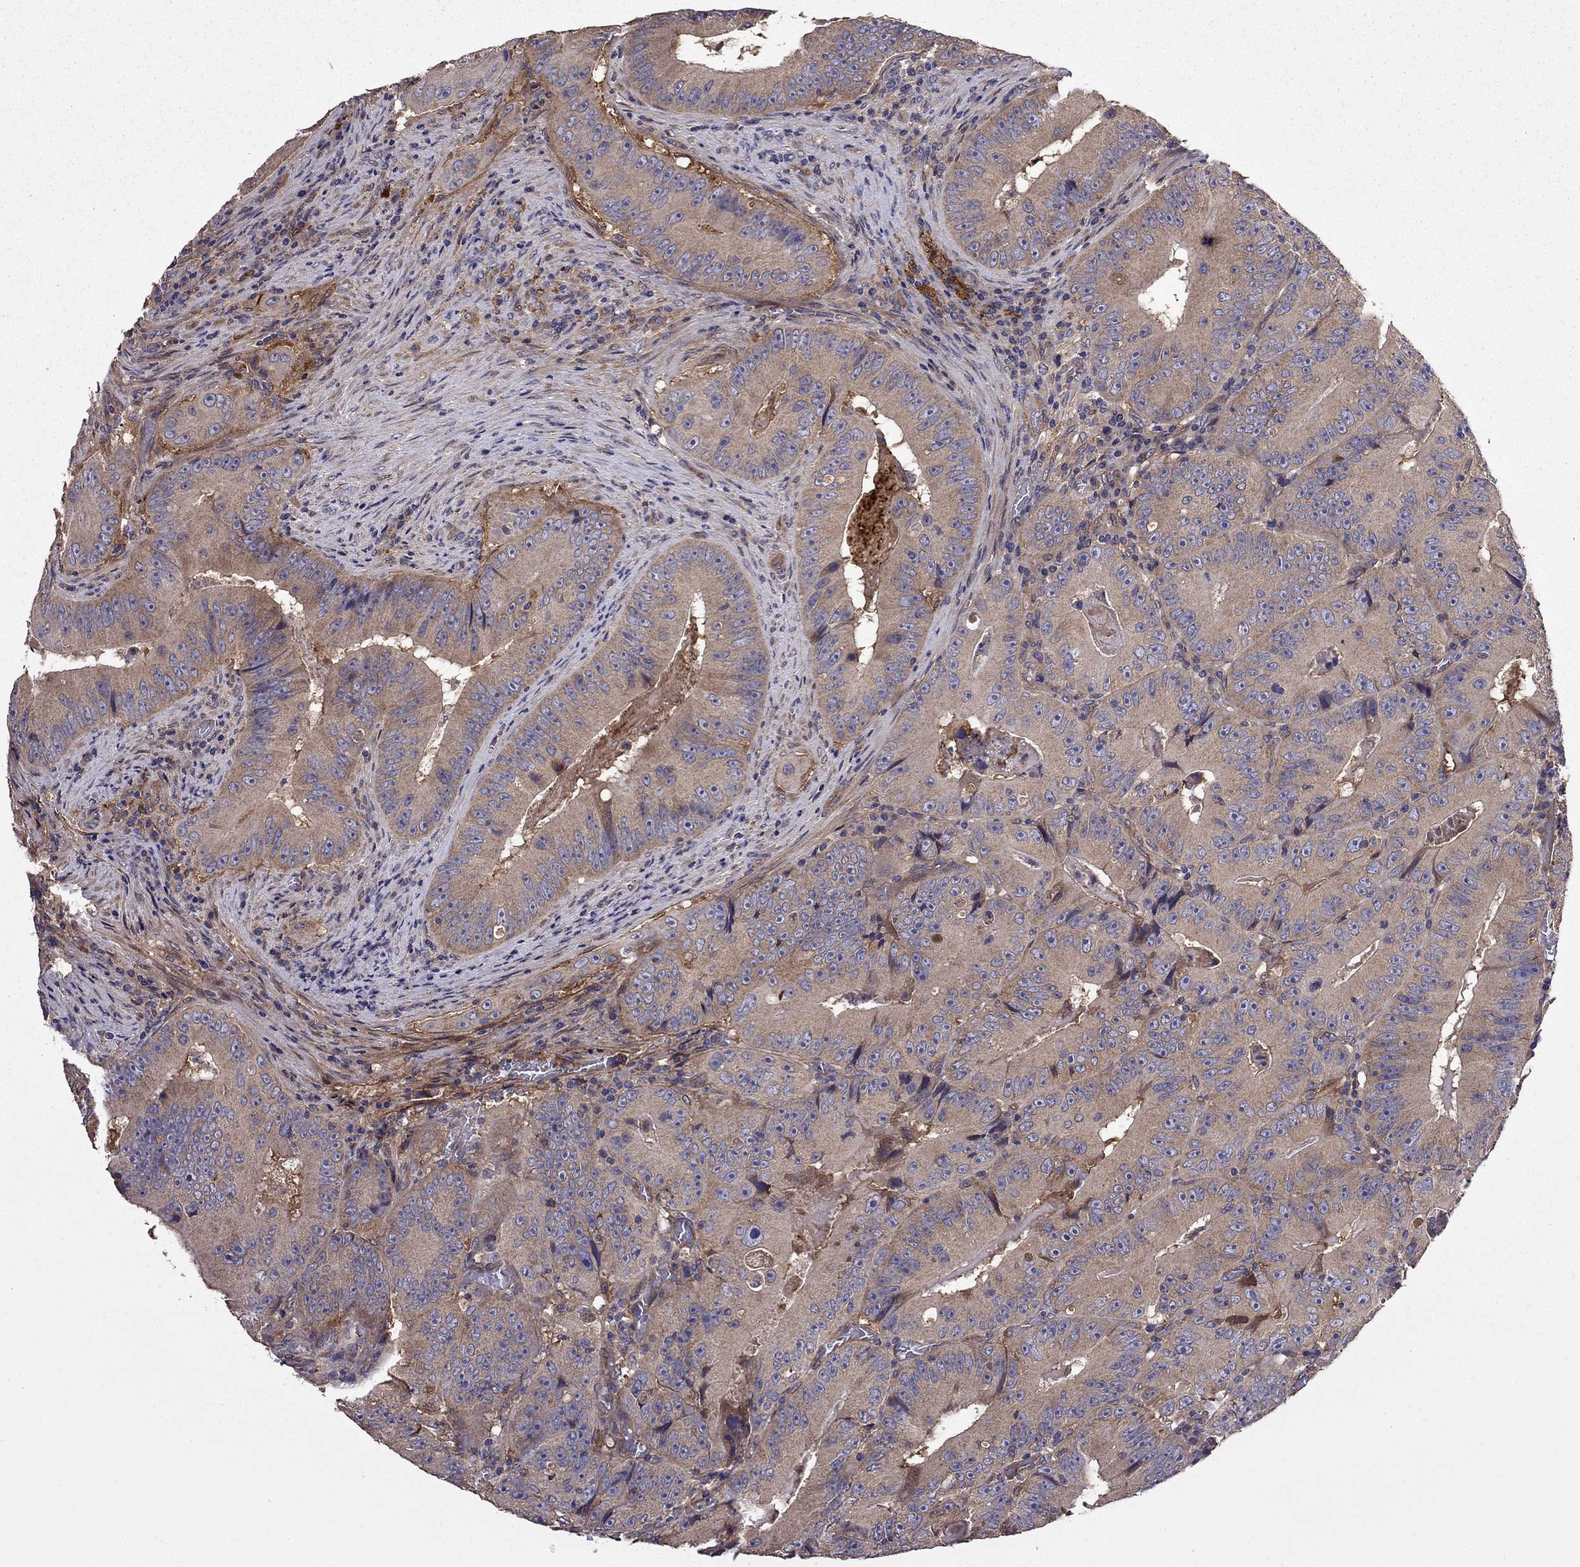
{"staining": {"intensity": "weak", "quantity": ">75%", "location": "cytoplasmic/membranous"}, "tissue": "colorectal cancer", "cell_type": "Tumor cells", "image_type": "cancer", "snomed": [{"axis": "morphology", "description": "Adenocarcinoma, NOS"}, {"axis": "topography", "description": "Colon"}], "caption": "Human colorectal cancer (adenocarcinoma) stained for a protein (brown) exhibits weak cytoplasmic/membranous positive staining in about >75% of tumor cells.", "gene": "ITGB1", "patient": {"sex": "female", "age": 86}}